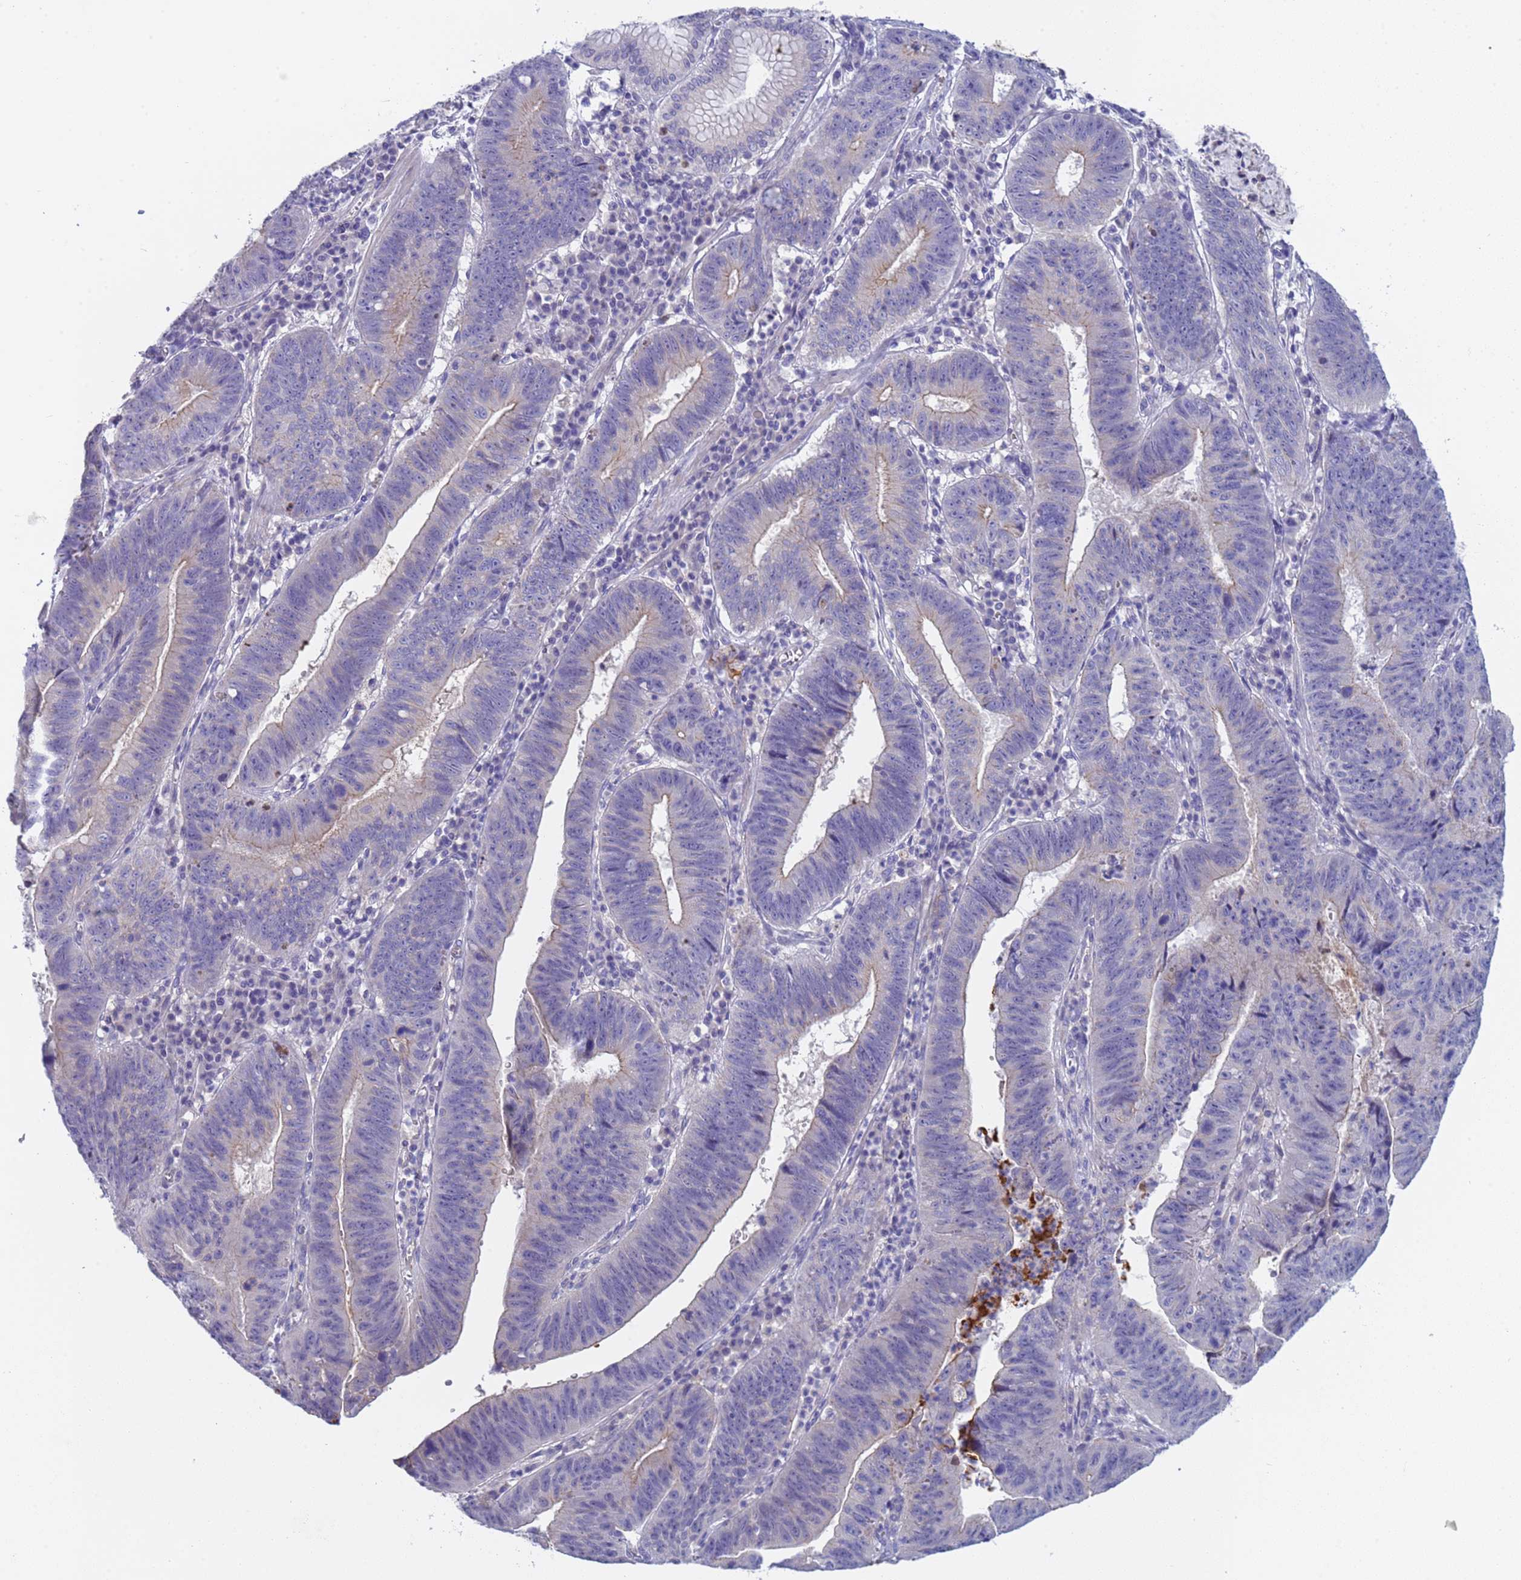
{"staining": {"intensity": "negative", "quantity": "none", "location": "none"}, "tissue": "stomach cancer", "cell_type": "Tumor cells", "image_type": "cancer", "snomed": [{"axis": "morphology", "description": "Adenocarcinoma, NOS"}, {"axis": "topography", "description": "Stomach"}], "caption": "Adenocarcinoma (stomach) was stained to show a protein in brown. There is no significant staining in tumor cells.", "gene": "C4orf46", "patient": {"sex": "male", "age": 59}}